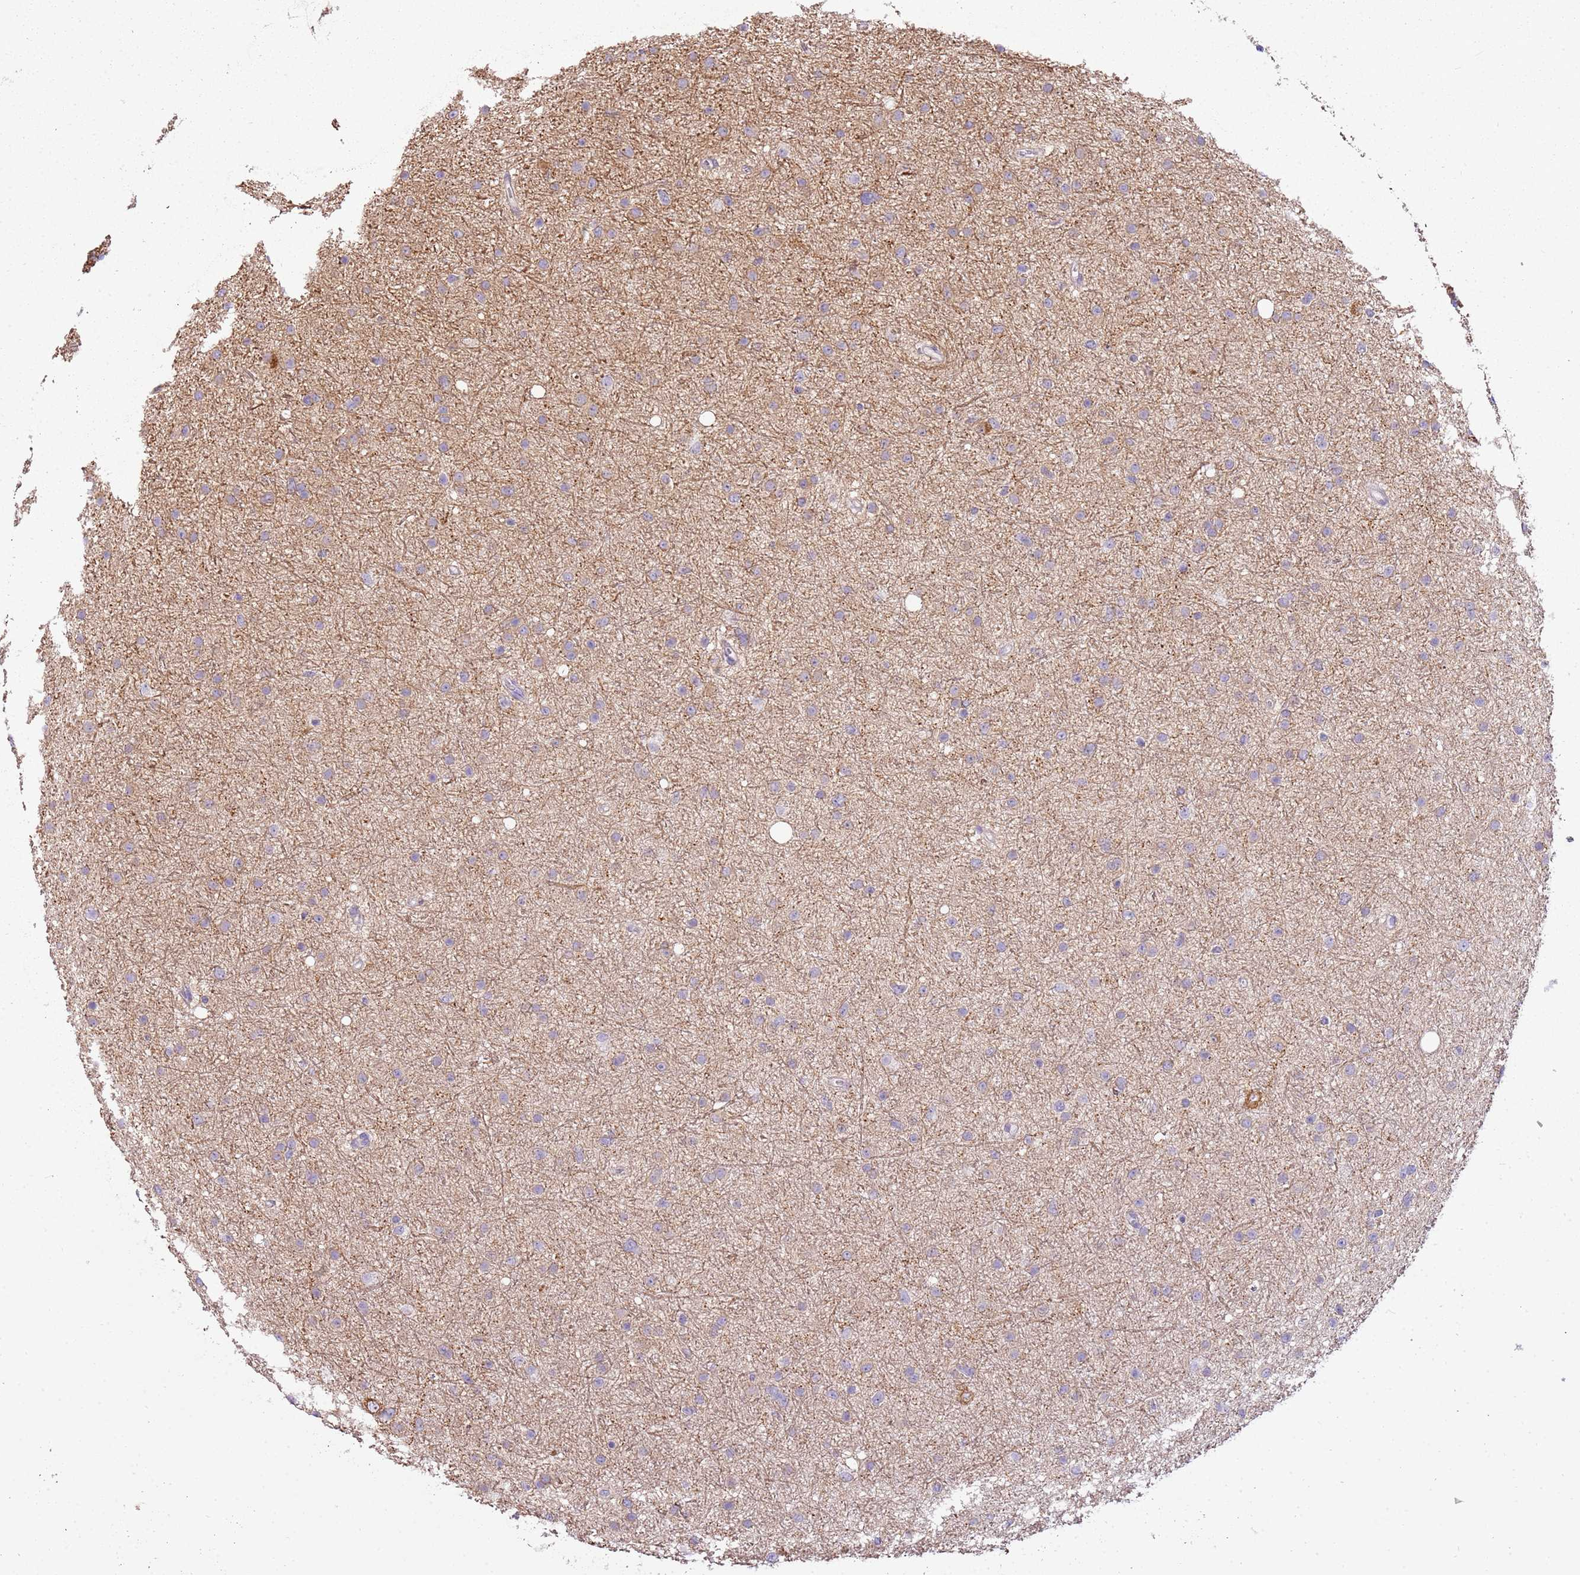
{"staining": {"intensity": "moderate", "quantity": "<25%", "location": "cytoplasmic/membranous"}, "tissue": "glioma", "cell_type": "Tumor cells", "image_type": "cancer", "snomed": [{"axis": "morphology", "description": "Glioma, malignant, Low grade"}, {"axis": "topography", "description": "Cerebral cortex"}], "caption": "Tumor cells reveal moderate cytoplasmic/membranous expression in approximately <25% of cells in malignant low-grade glioma.", "gene": "CAPN7", "patient": {"sex": "female", "age": 39}}